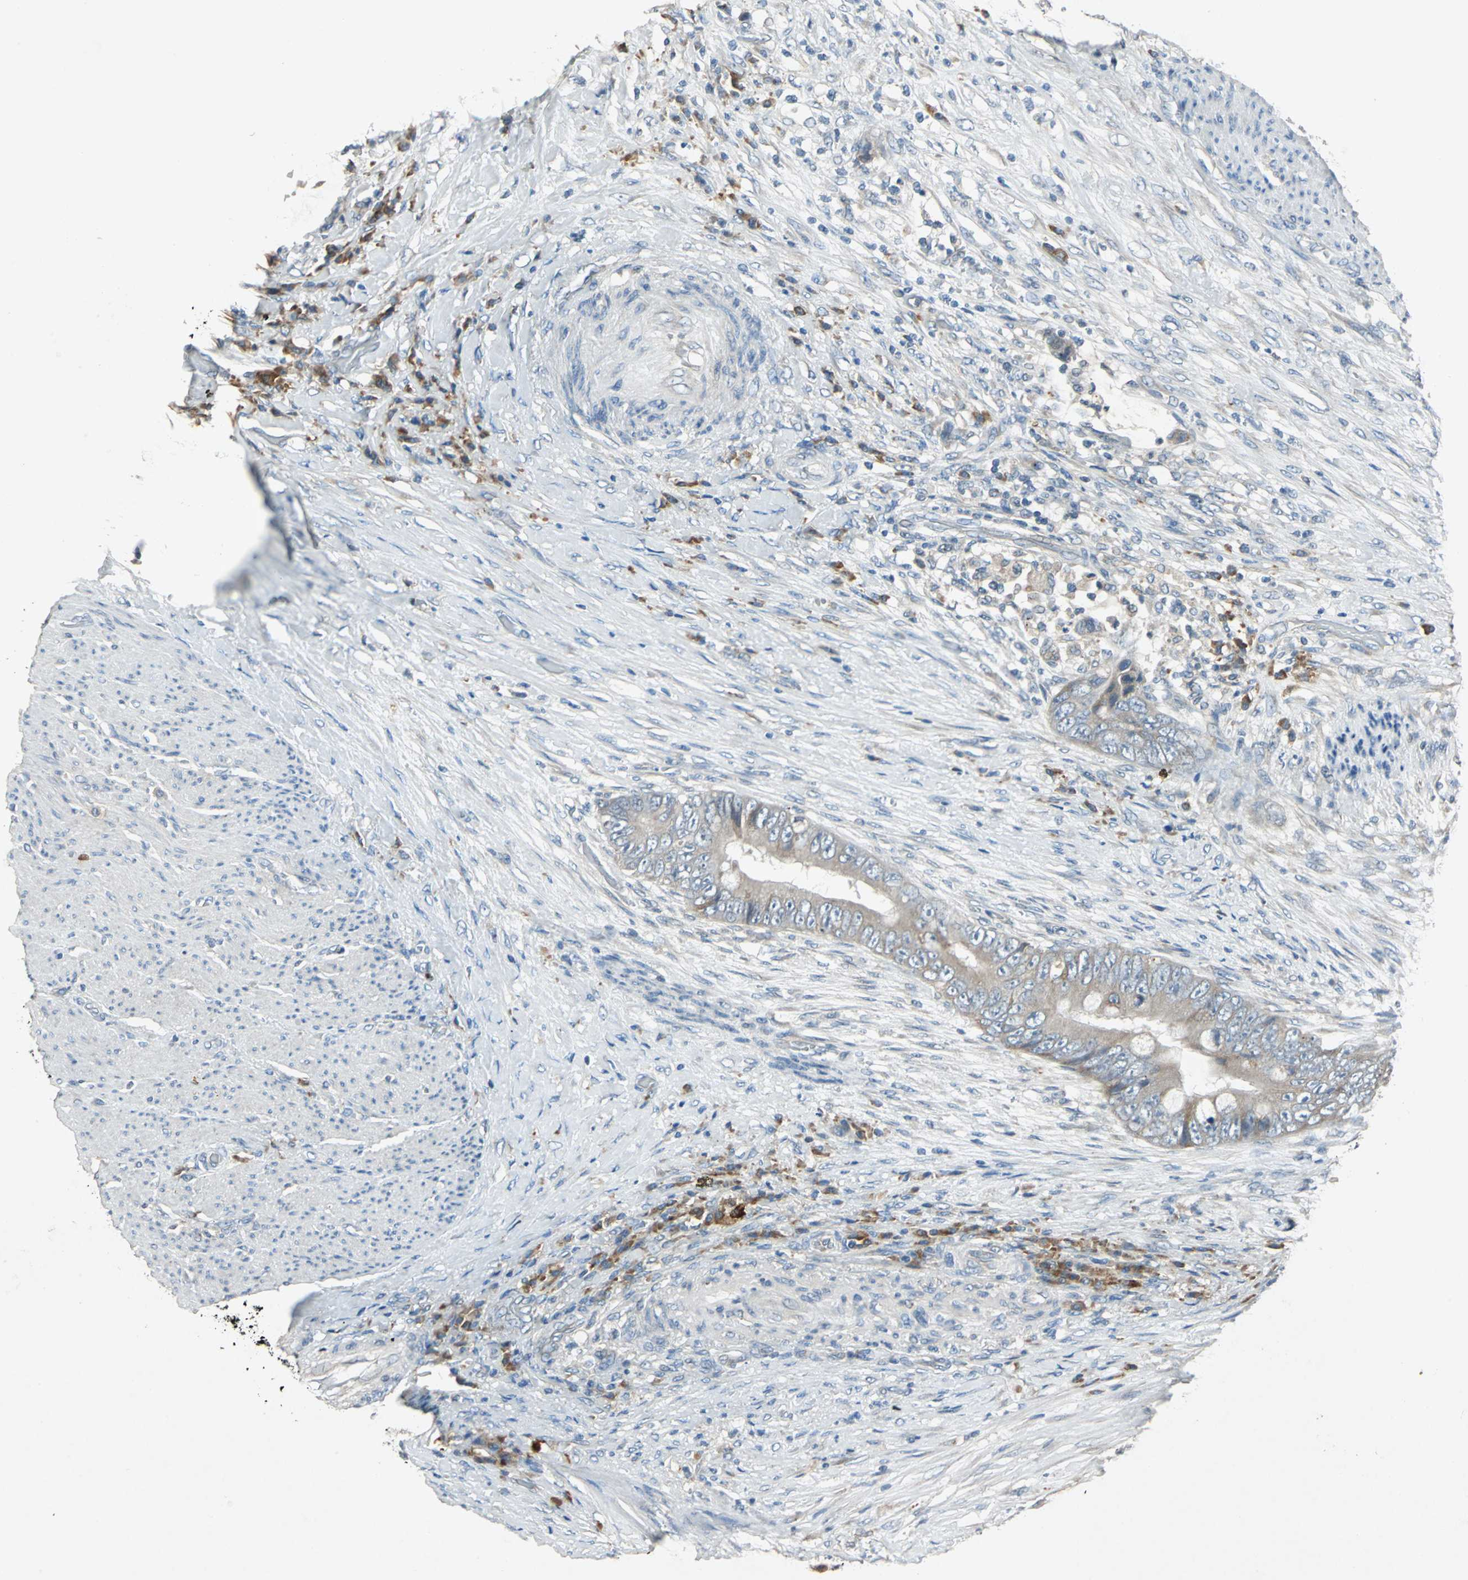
{"staining": {"intensity": "weak", "quantity": ">75%", "location": "cytoplasmic/membranous"}, "tissue": "colorectal cancer", "cell_type": "Tumor cells", "image_type": "cancer", "snomed": [{"axis": "morphology", "description": "Adenocarcinoma, NOS"}, {"axis": "topography", "description": "Rectum"}], "caption": "Protein staining exhibits weak cytoplasmic/membranous positivity in approximately >75% of tumor cells in colorectal adenocarcinoma.", "gene": "SLC2A13", "patient": {"sex": "female", "age": 77}}